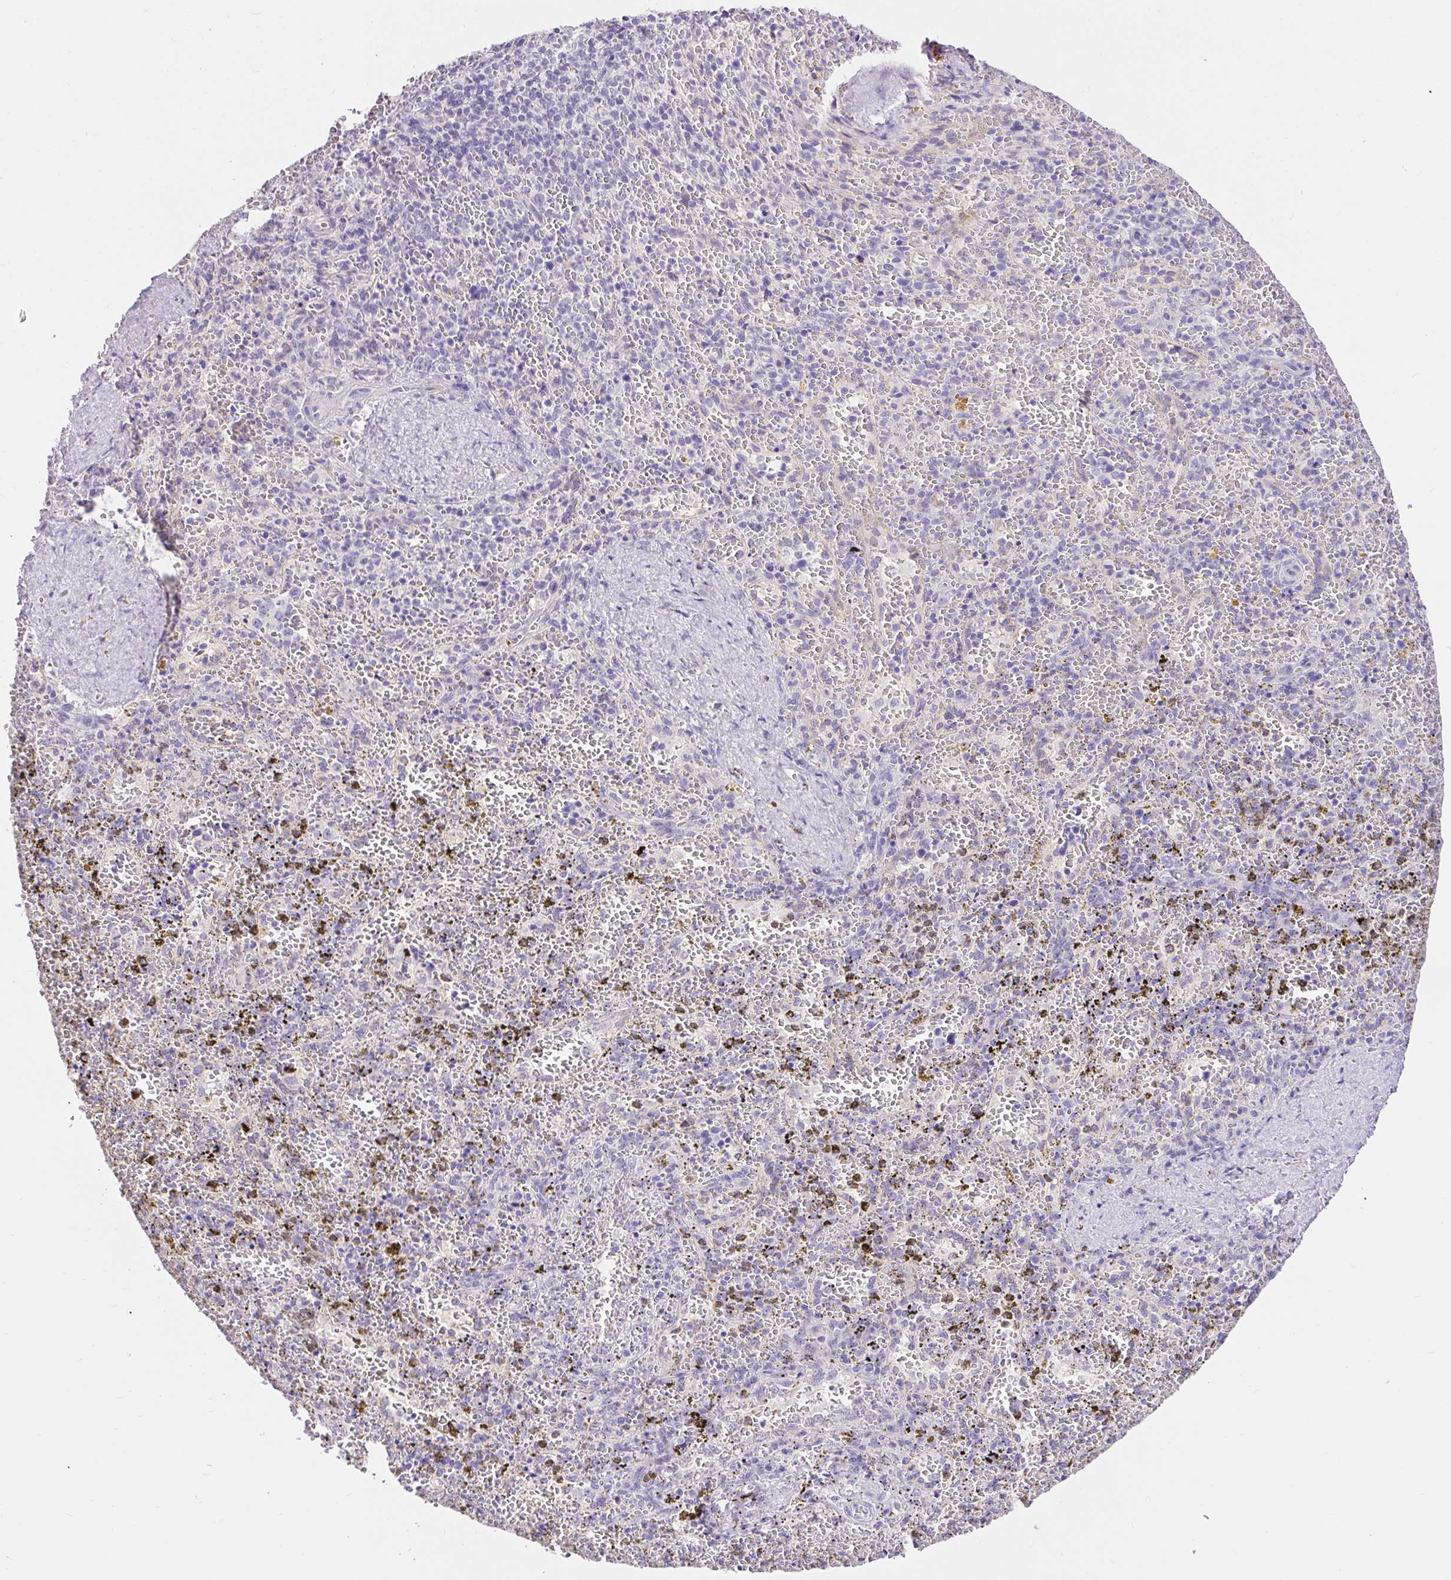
{"staining": {"intensity": "weak", "quantity": "<25%", "location": "cytoplasmic/membranous"}, "tissue": "spleen", "cell_type": "Cells in red pulp", "image_type": "normal", "snomed": [{"axis": "morphology", "description": "Normal tissue, NOS"}, {"axis": "topography", "description": "Spleen"}], "caption": "The histopathology image demonstrates no staining of cells in red pulp in benign spleen.", "gene": "CDO1", "patient": {"sex": "female", "age": 50}}